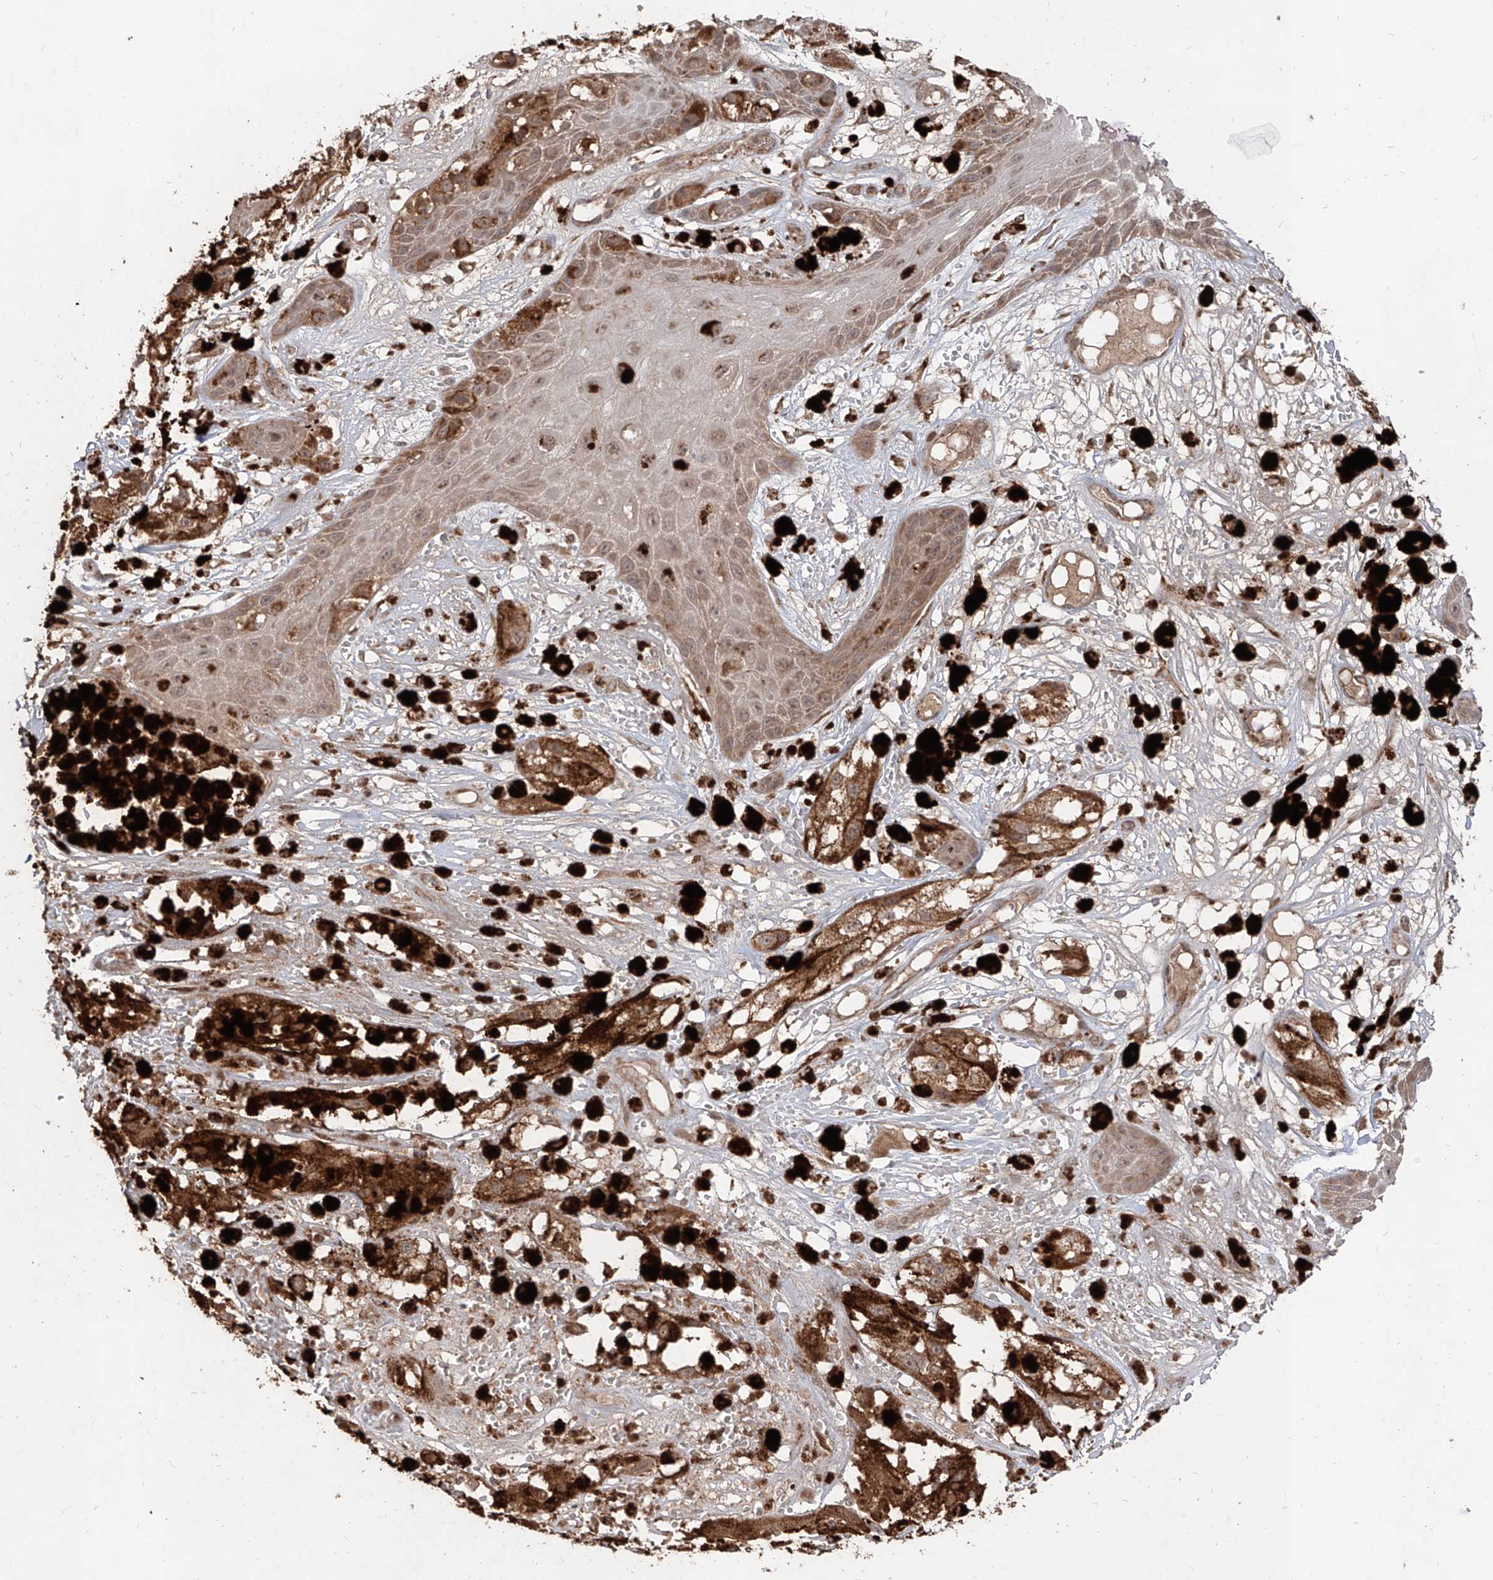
{"staining": {"intensity": "moderate", "quantity": ">75%", "location": "cytoplasmic/membranous"}, "tissue": "melanoma", "cell_type": "Tumor cells", "image_type": "cancer", "snomed": [{"axis": "morphology", "description": "Malignant melanoma, NOS"}, {"axis": "topography", "description": "Skin"}], "caption": "Melanoma stained for a protein (brown) displays moderate cytoplasmic/membranous positive staining in approximately >75% of tumor cells.", "gene": "AIM2", "patient": {"sex": "male", "age": 88}}